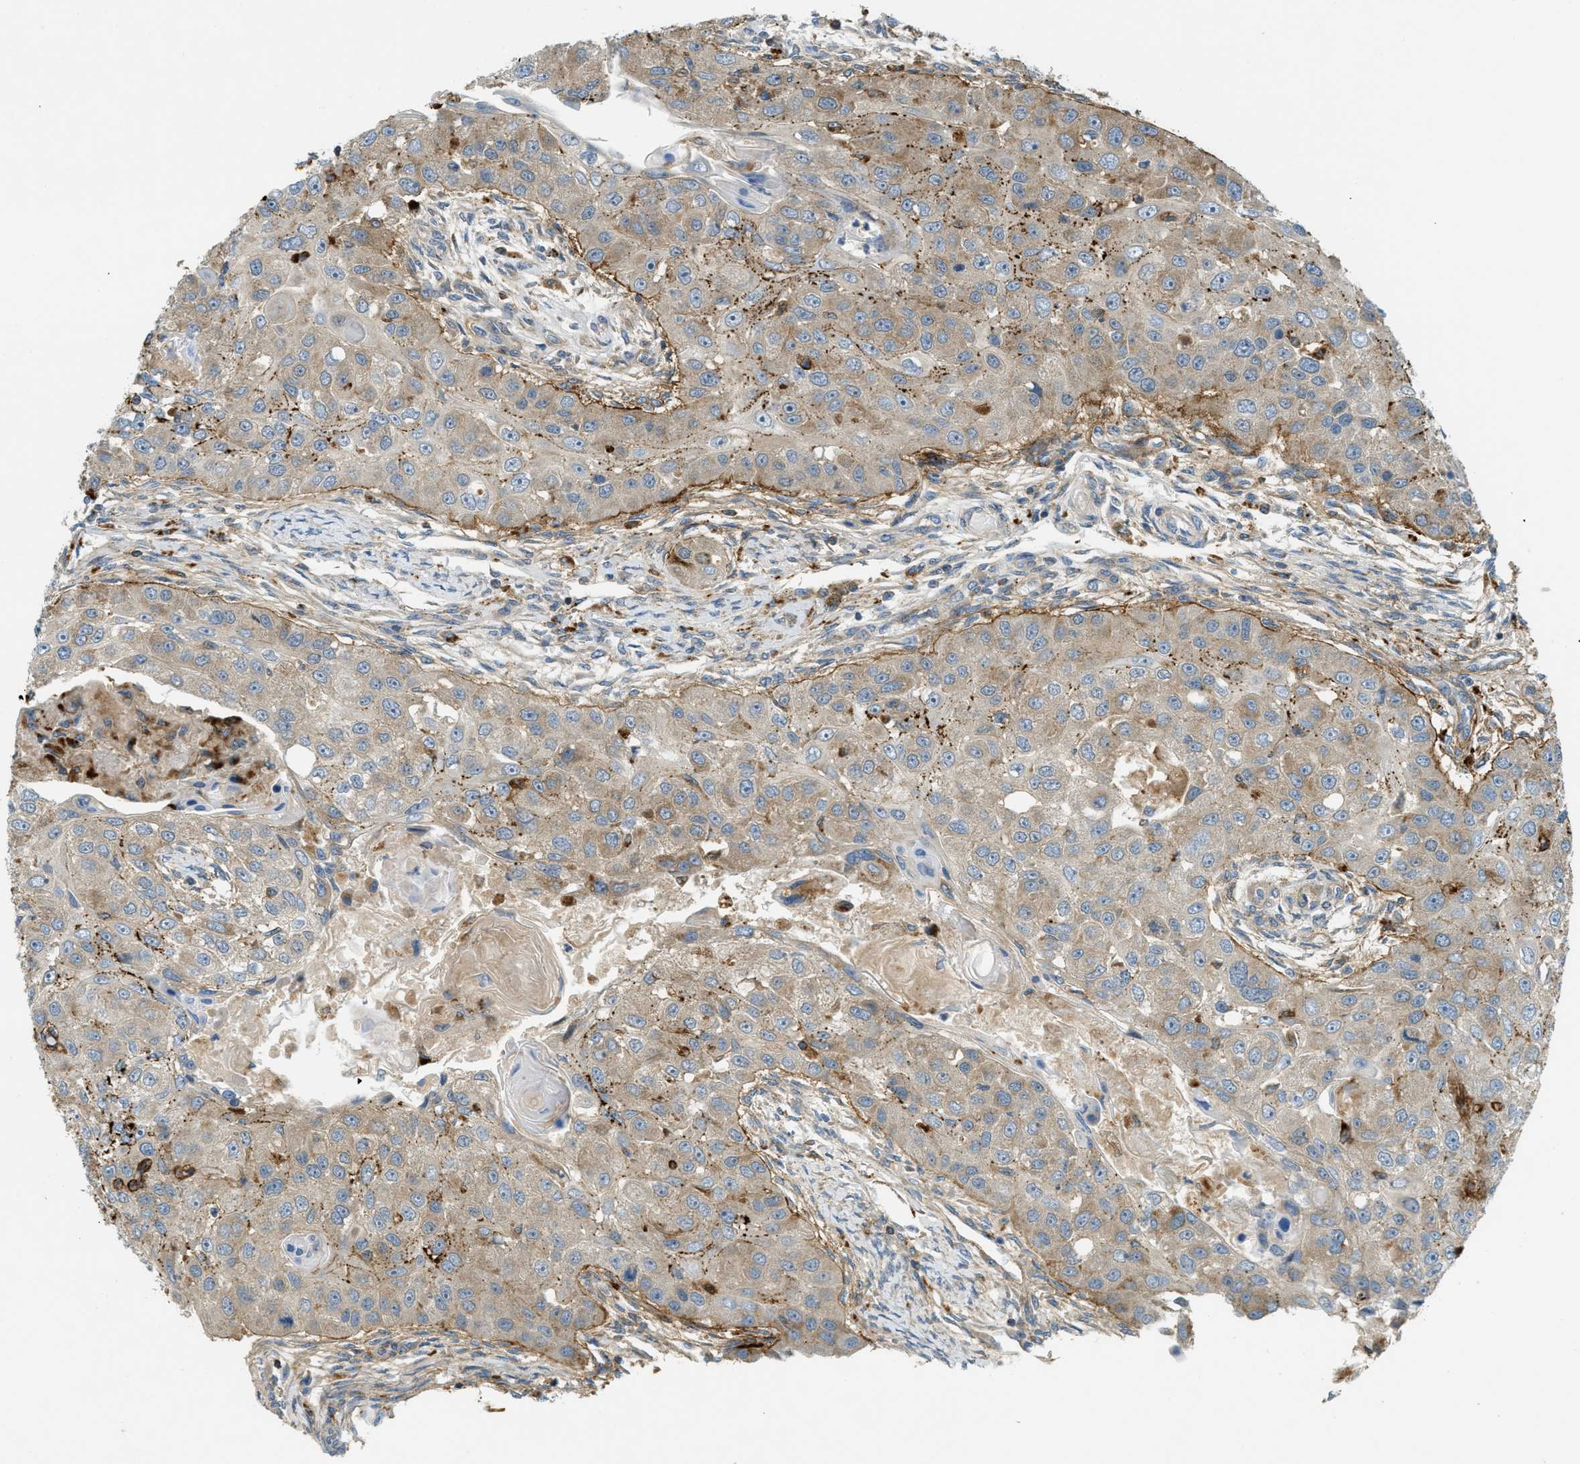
{"staining": {"intensity": "moderate", "quantity": "25%-75%", "location": "cytoplasmic/membranous"}, "tissue": "head and neck cancer", "cell_type": "Tumor cells", "image_type": "cancer", "snomed": [{"axis": "morphology", "description": "Normal tissue, NOS"}, {"axis": "morphology", "description": "Squamous cell carcinoma, NOS"}, {"axis": "topography", "description": "Skeletal muscle"}, {"axis": "topography", "description": "Head-Neck"}], "caption": "This image reveals IHC staining of squamous cell carcinoma (head and neck), with medium moderate cytoplasmic/membranous positivity in about 25%-75% of tumor cells.", "gene": "PLBD2", "patient": {"sex": "male", "age": 51}}